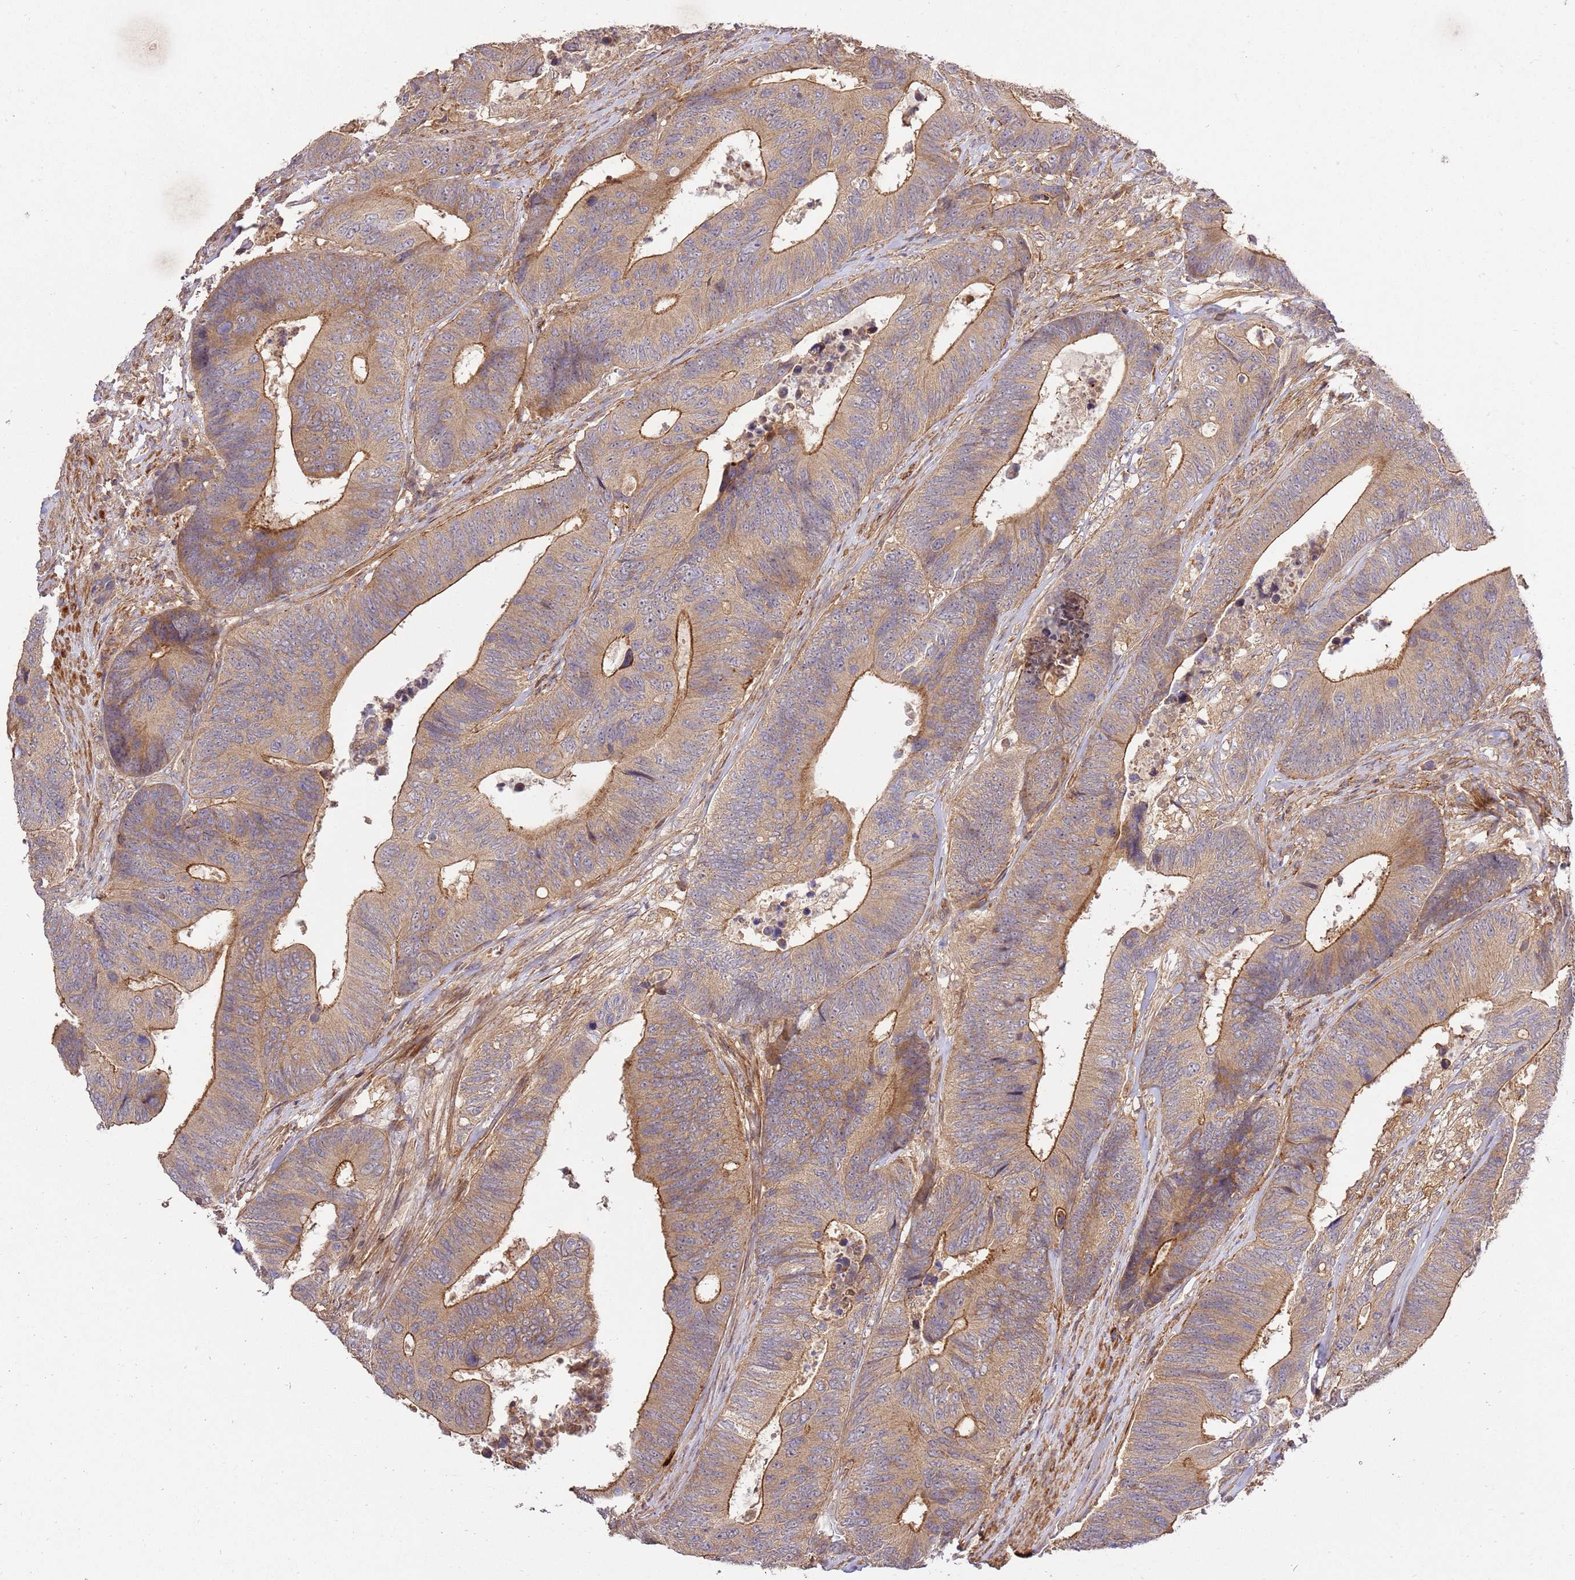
{"staining": {"intensity": "strong", "quantity": "25%-75%", "location": "cytoplasmic/membranous"}, "tissue": "colorectal cancer", "cell_type": "Tumor cells", "image_type": "cancer", "snomed": [{"axis": "morphology", "description": "Adenocarcinoma, NOS"}, {"axis": "topography", "description": "Colon"}], "caption": "Protein expression analysis of human adenocarcinoma (colorectal) reveals strong cytoplasmic/membranous staining in approximately 25%-75% of tumor cells.", "gene": "GAREM1", "patient": {"sex": "male", "age": 87}}